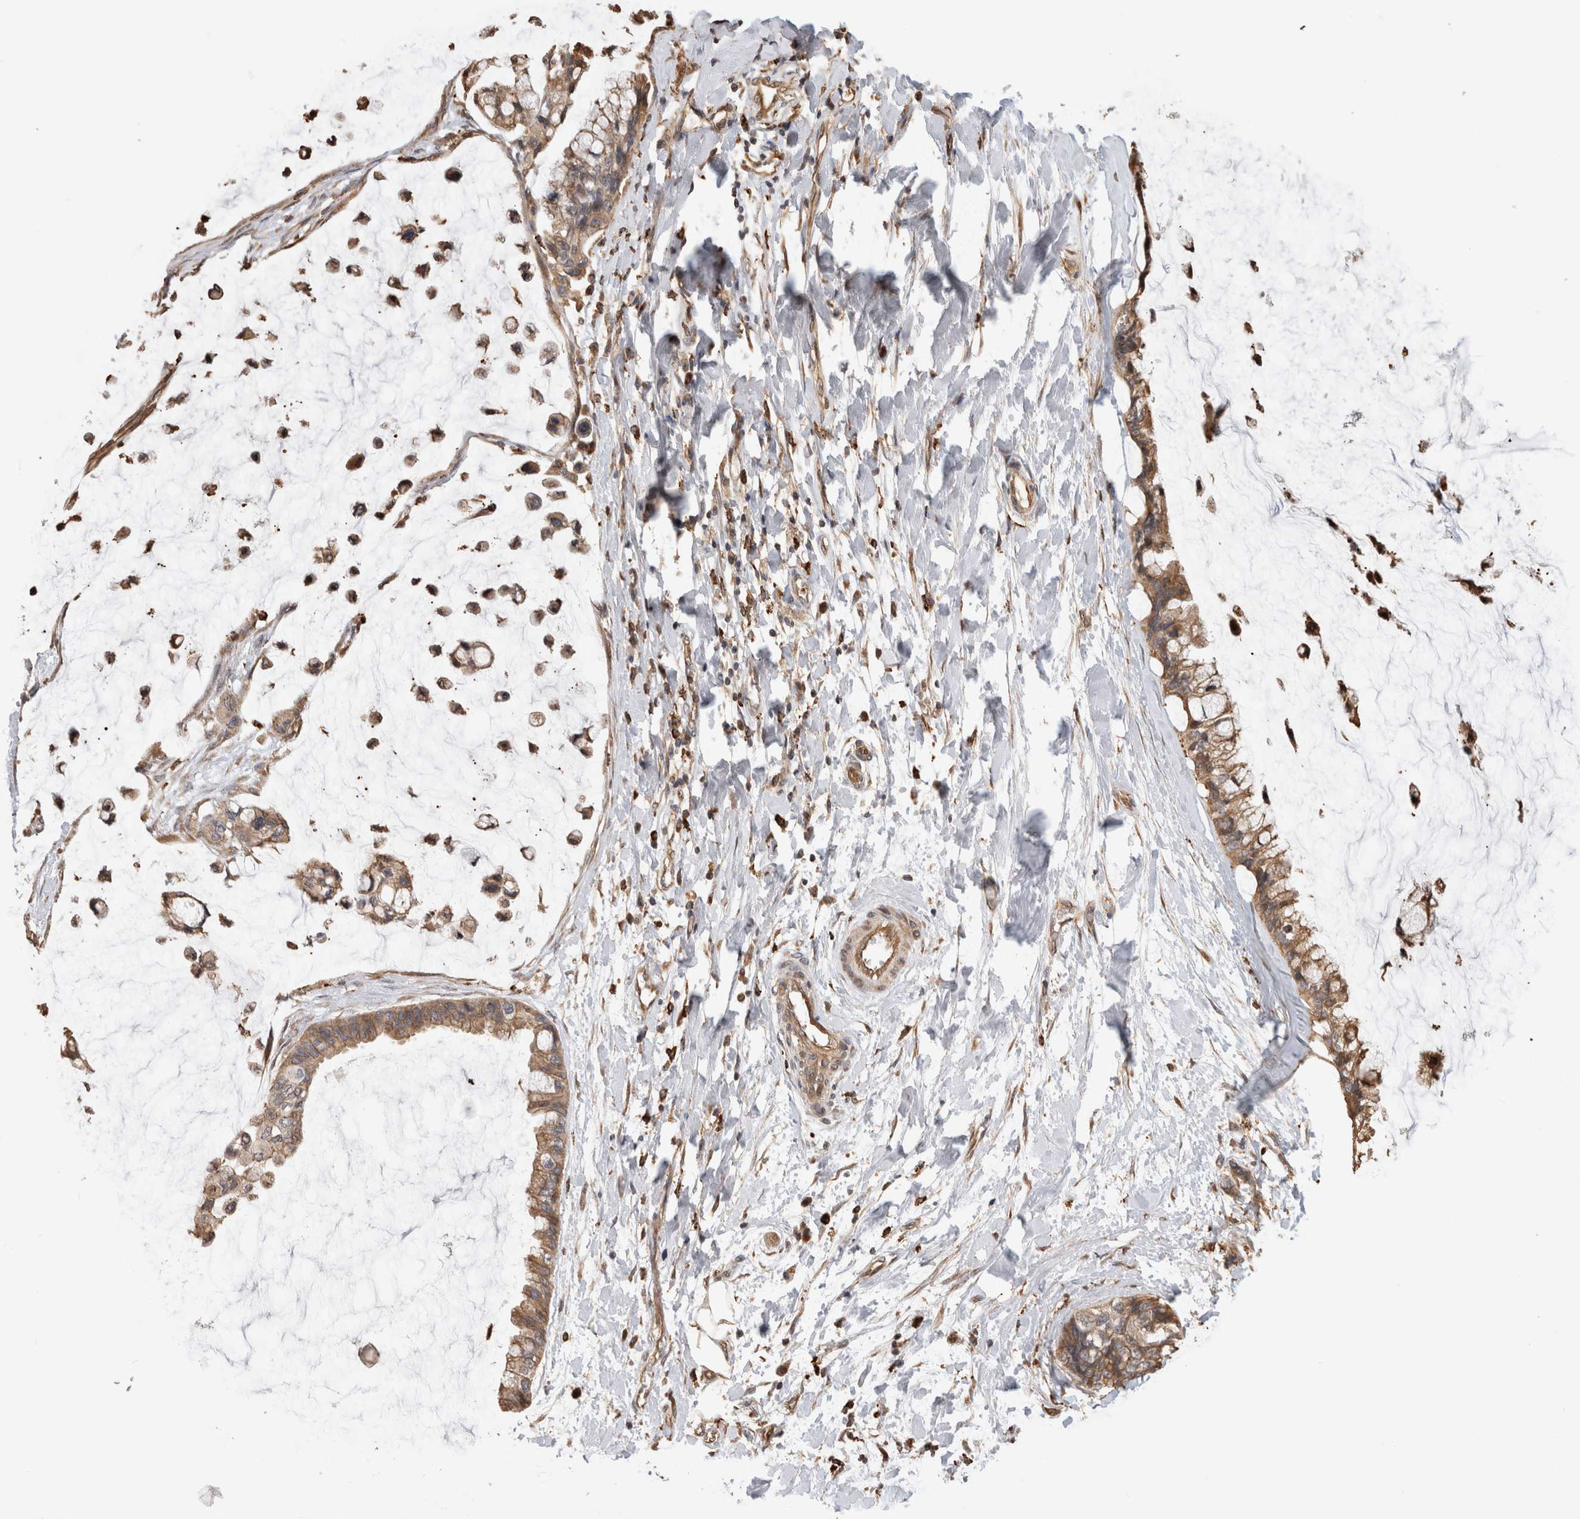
{"staining": {"intensity": "moderate", "quantity": ">75%", "location": "cytoplasmic/membranous"}, "tissue": "ovarian cancer", "cell_type": "Tumor cells", "image_type": "cancer", "snomed": [{"axis": "morphology", "description": "Cystadenocarcinoma, mucinous, NOS"}, {"axis": "topography", "description": "Ovary"}], "caption": "Tumor cells exhibit medium levels of moderate cytoplasmic/membranous staining in approximately >75% of cells in human mucinous cystadenocarcinoma (ovarian).", "gene": "CLIP1", "patient": {"sex": "female", "age": 39}}